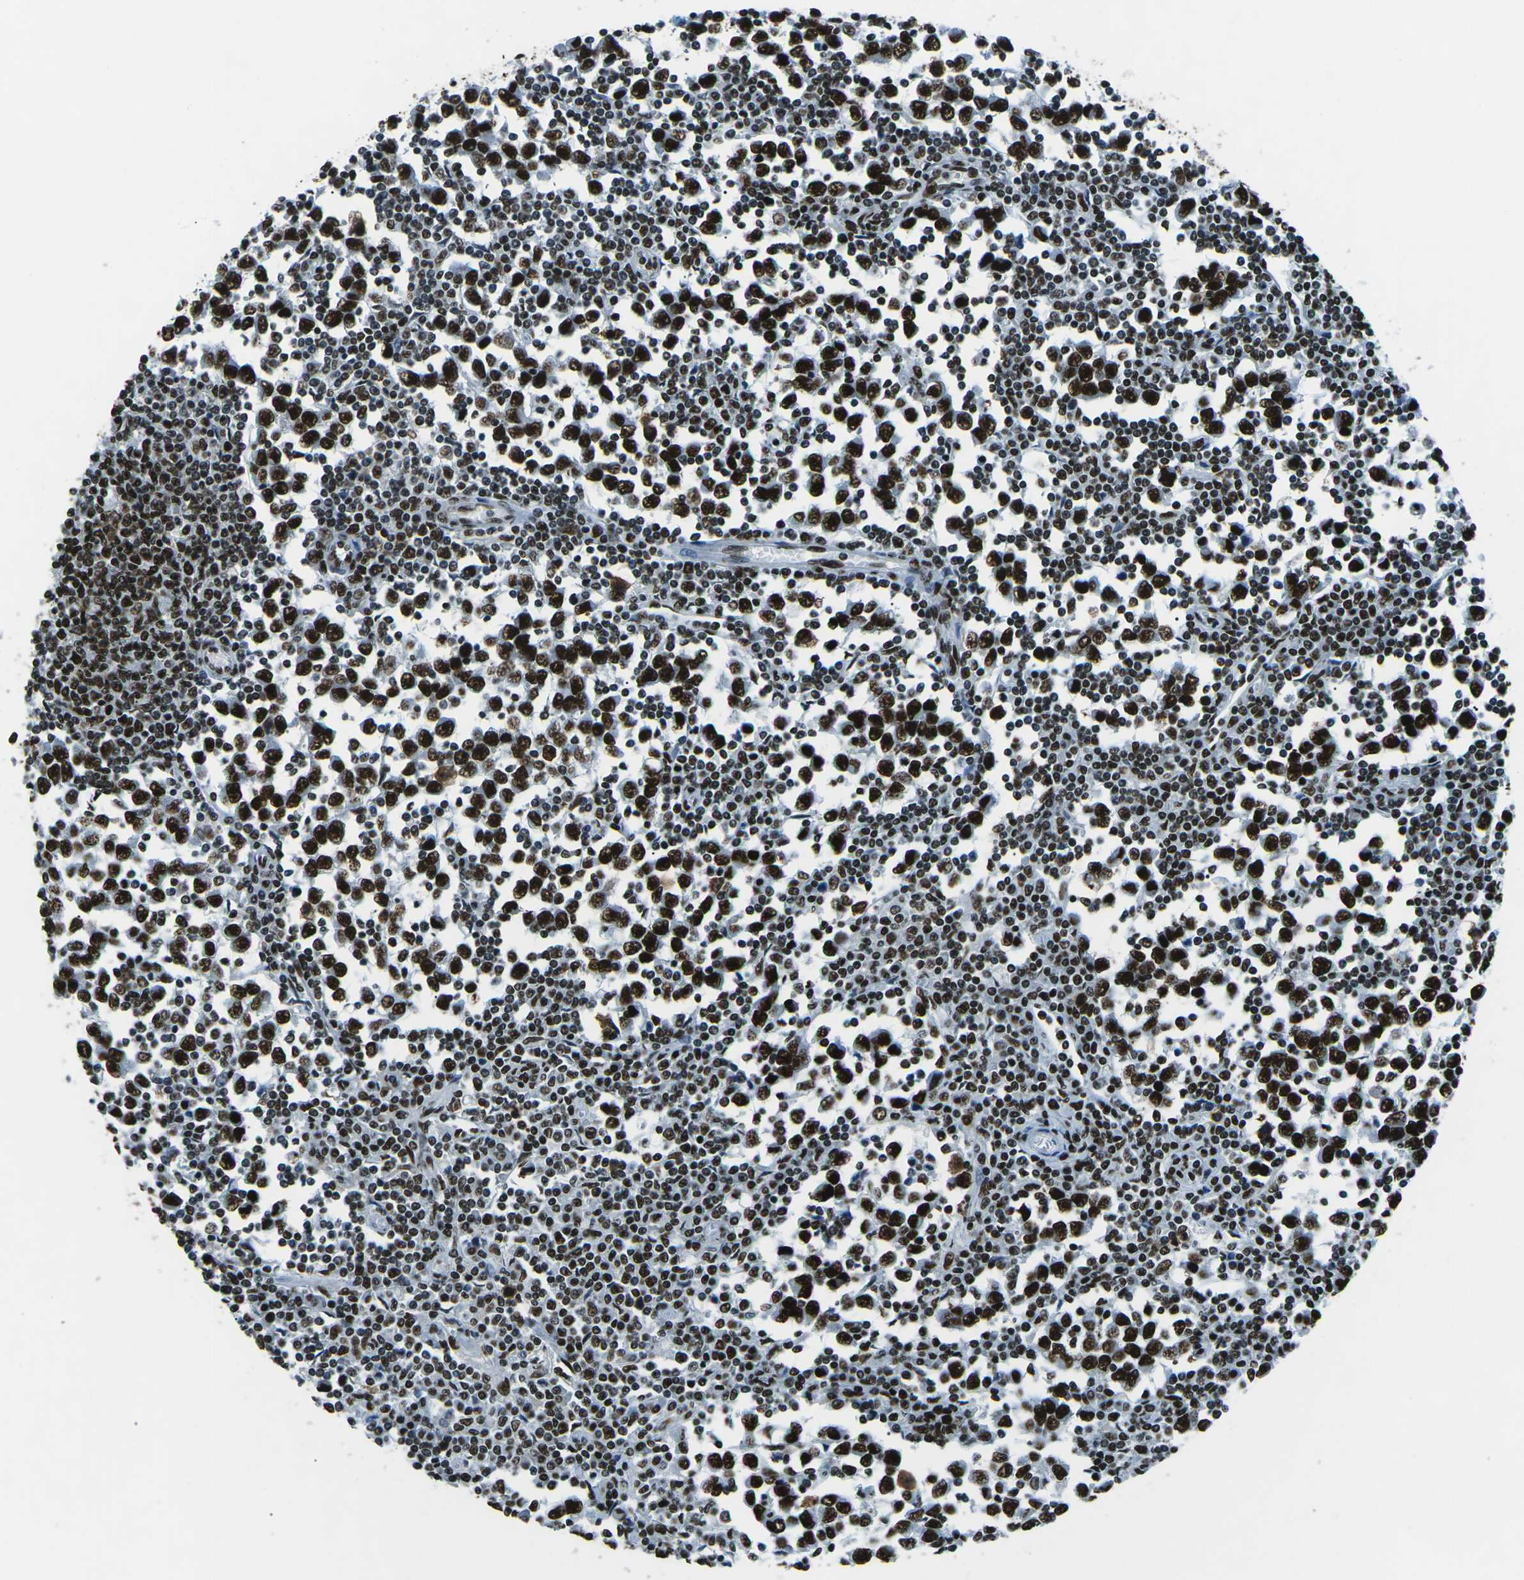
{"staining": {"intensity": "strong", "quantity": ">75%", "location": "nuclear"}, "tissue": "testis cancer", "cell_type": "Tumor cells", "image_type": "cancer", "snomed": [{"axis": "morphology", "description": "Seminoma, NOS"}, {"axis": "topography", "description": "Testis"}], "caption": "Immunohistochemical staining of testis cancer (seminoma) demonstrates high levels of strong nuclear protein positivity in about >75% of tumor cells.", "gene": "HNRNPL", "patient": {"sex": "male", "age": 65}}